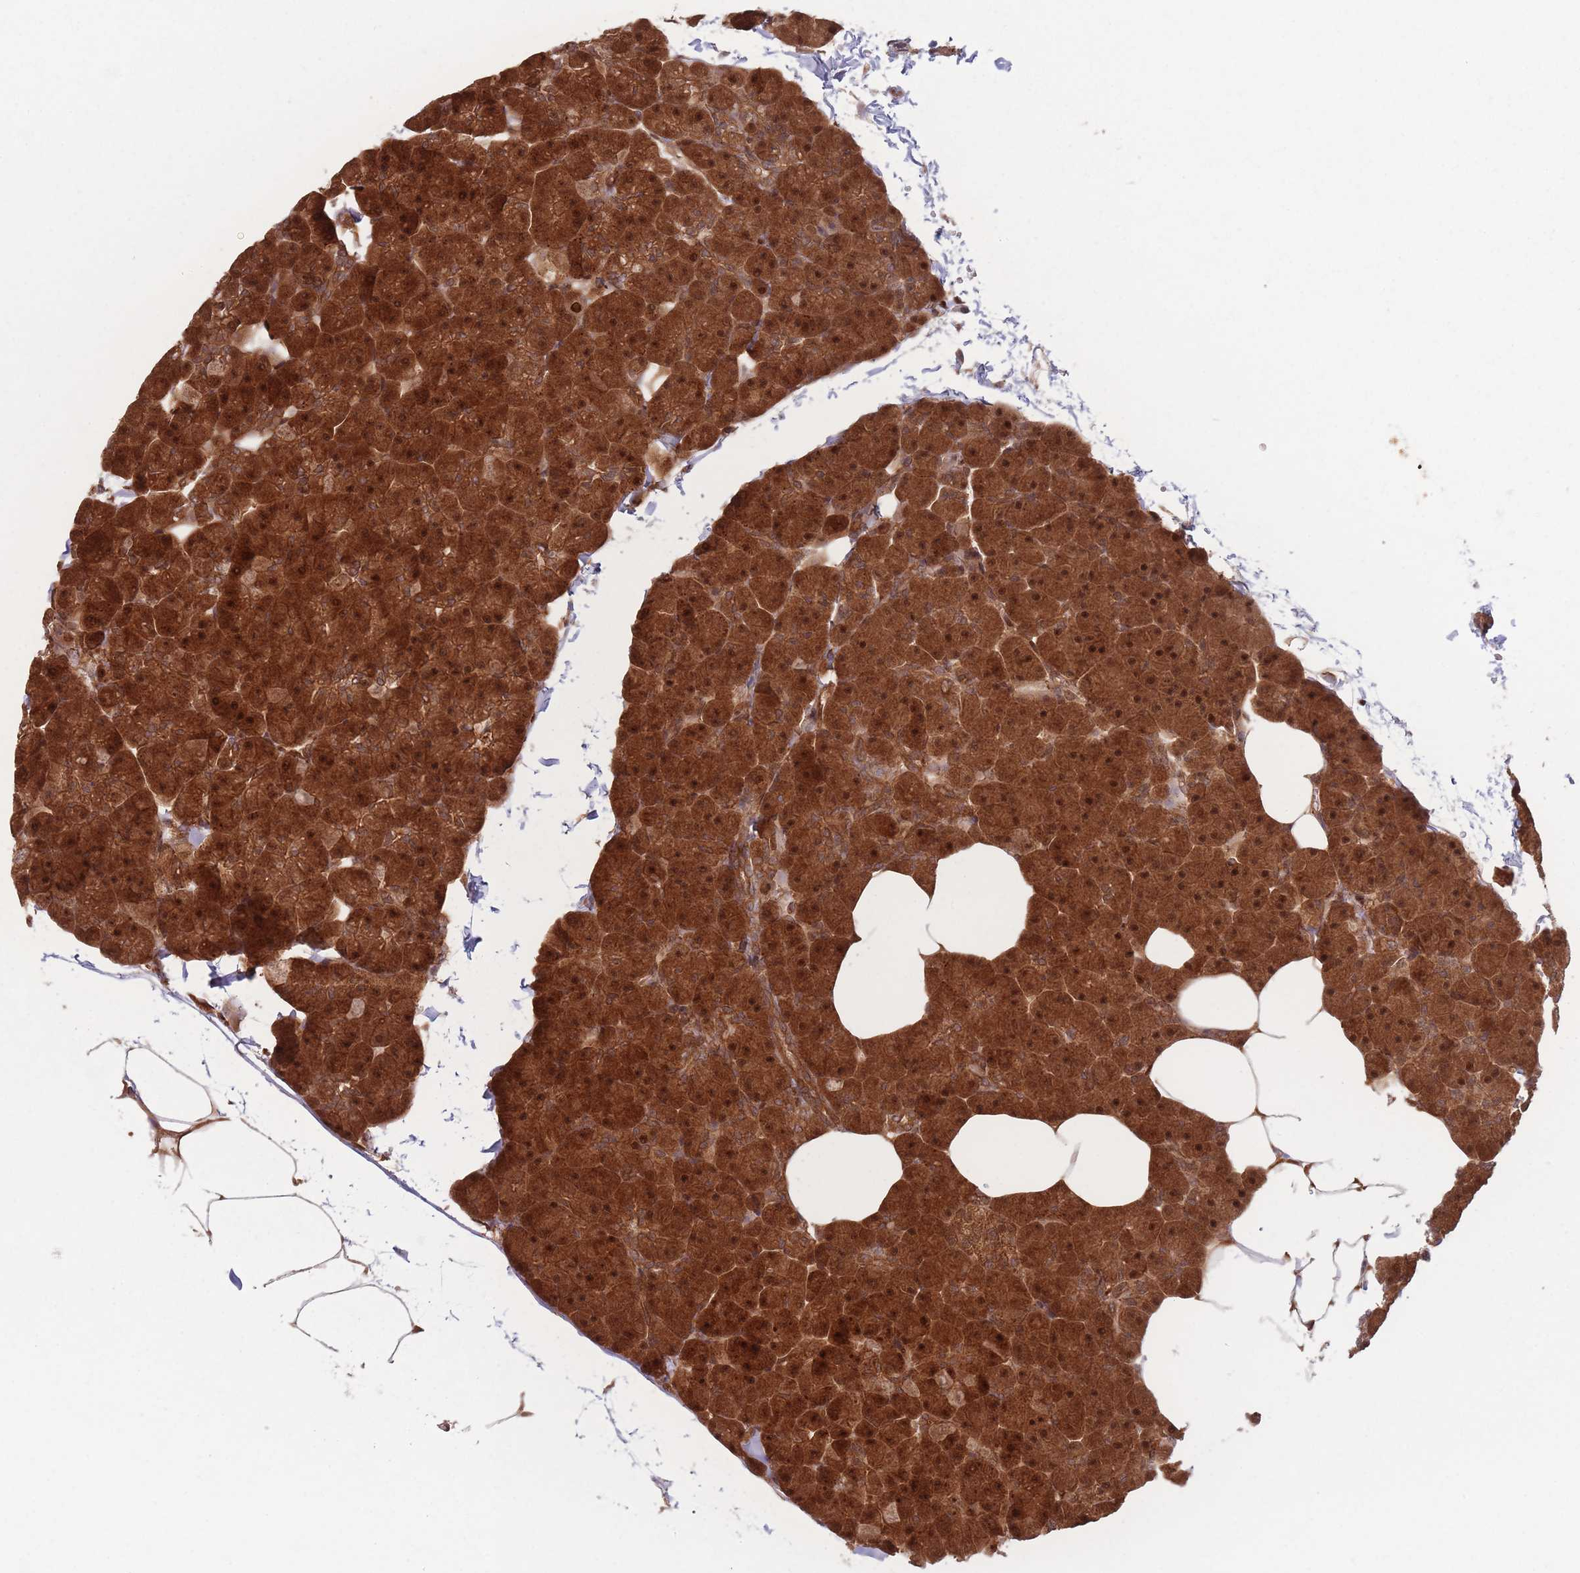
{"staining": {"intensity": "strong", "quantity": ">75%", "location": "cytoplasmic/membranous,nuclear"}, "tissue": "pancreas", "cell_type": "Exocrine glandular cells", "image_type": "normal", "snomed": [{"axis": "morphology", "description": "Normal tissue, NOS"}, {"axis": "topography", "description": "Pancreas"}], "caption": "A brown stain shows strong cytoplasmic/membranous,nuclear staining of a protein in exocrine glandular cells of unremarkable human pancreas. The staining is performed using DAB (3,3'-diaminobenzidine) brown chromogen to label protein expression. The nuclei are counter-stained blue using hematoxylin.", "gene": "PODXL2", "patient": {"sex": "male", "age": 35}}